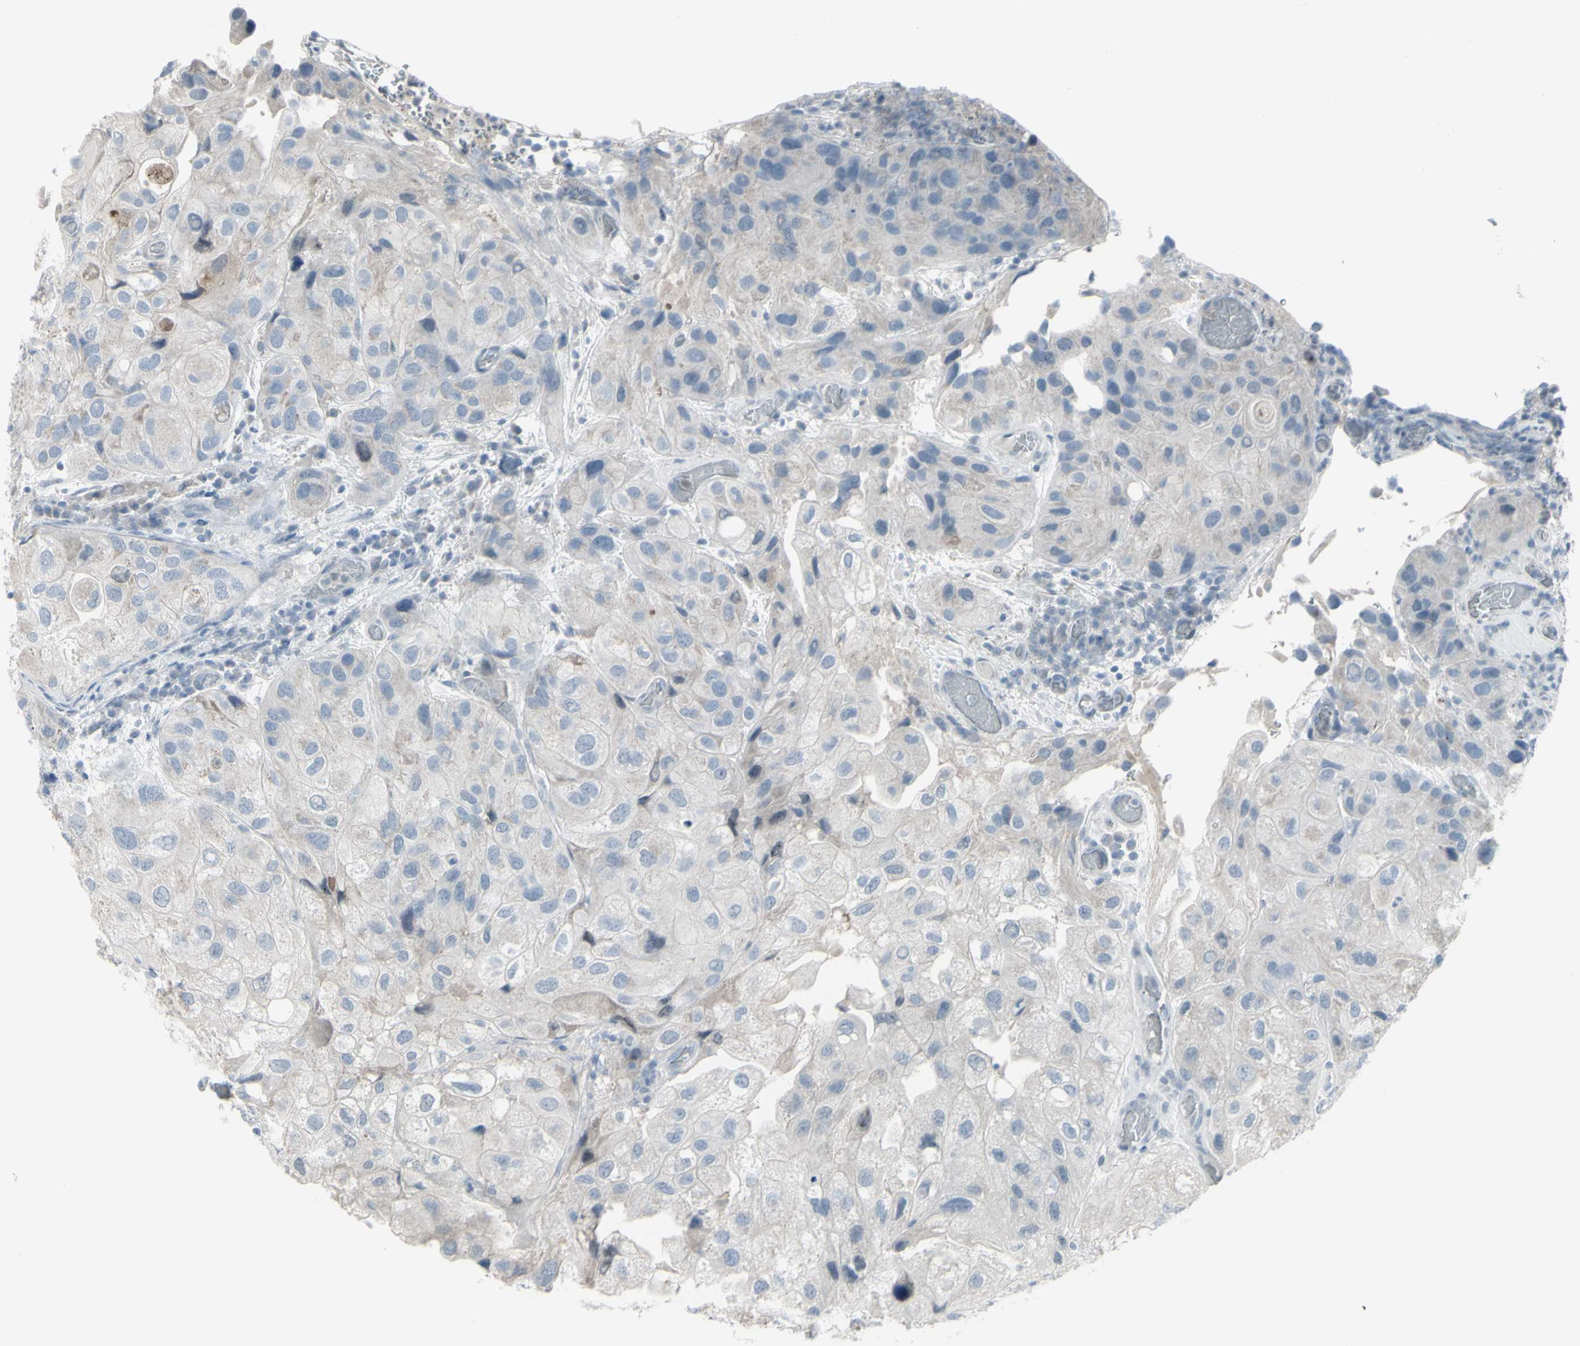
{"staining": {"intensity": "negative", "quantity": "none", "location": "none"}, "tissue": "urothelial cancer", "cell_type": "Tumor cells", "image_type": "cancer", "snomed": [{"axis": "morphology", "description": "Urothelial carcinoma, High grade"}, {"axis": "topography", "description": "Urinary bladder"}], "caption": "There is no significant staining in tumor cells of urothelial cancer.", "gene": "RAB3A", "patient": {"sex": "female", "age": 64}}